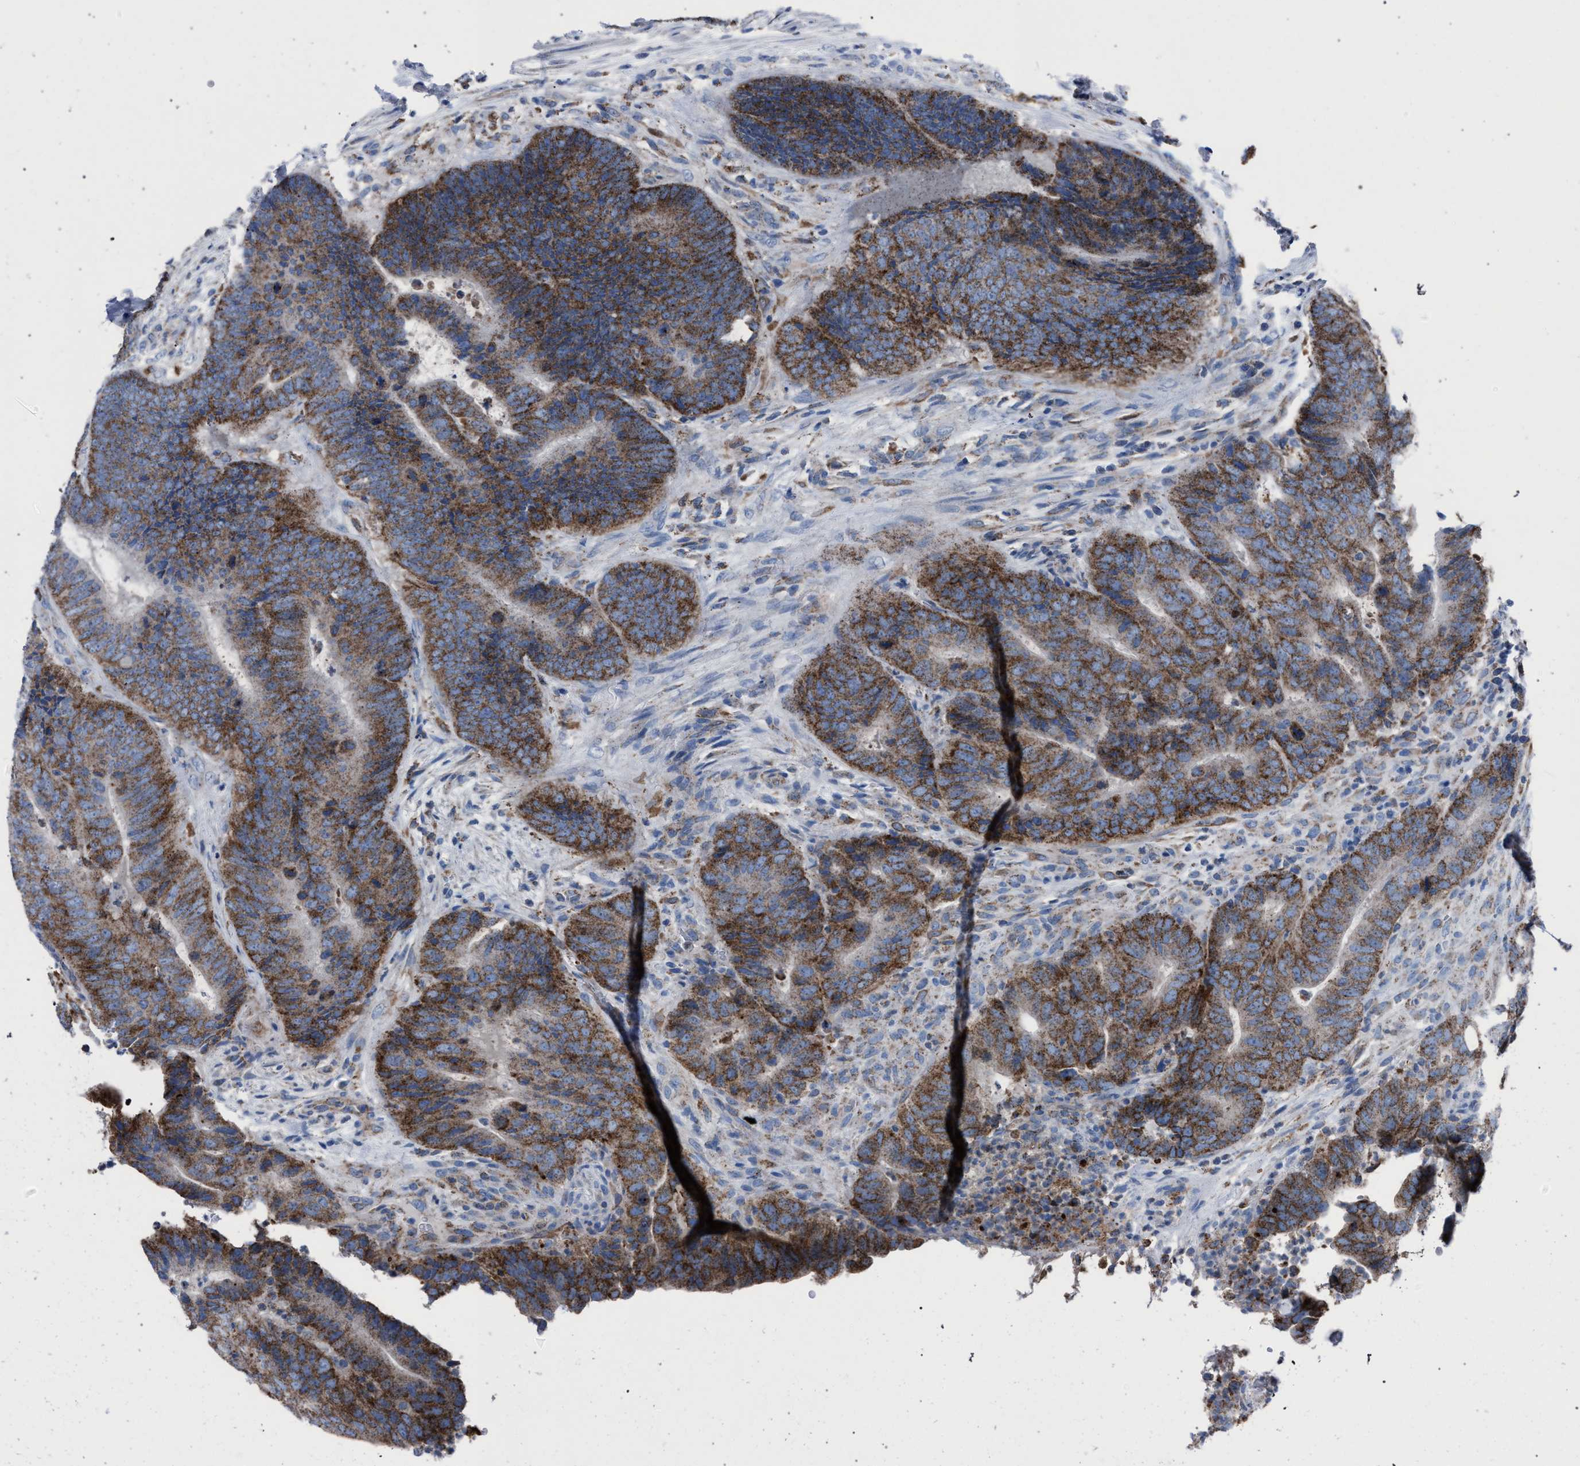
{"staining": {"intensity": "moderate", "quantity": ">75%", "location": "cytoplasmic/membranous"}, "tissue": "colorectal cancer", "cell_type": "Tumor cells", "image_type": "cancer", "snomed": [{"axis": "morphology", "description": "Adenocarcinoma, NOS"}, {"axis": "topography", "description": "Colon"}], "caption": "This micrograph exhibits immunohistochemistry (IHC) staining of human colorectal cancer (adenocarcinoma), with medium moderate cytoplasmic/membranous positivity in approximately >75% of tumor cells.", "gene": "HSD17B4", "patient": {"sex": "male", "age": 56}}